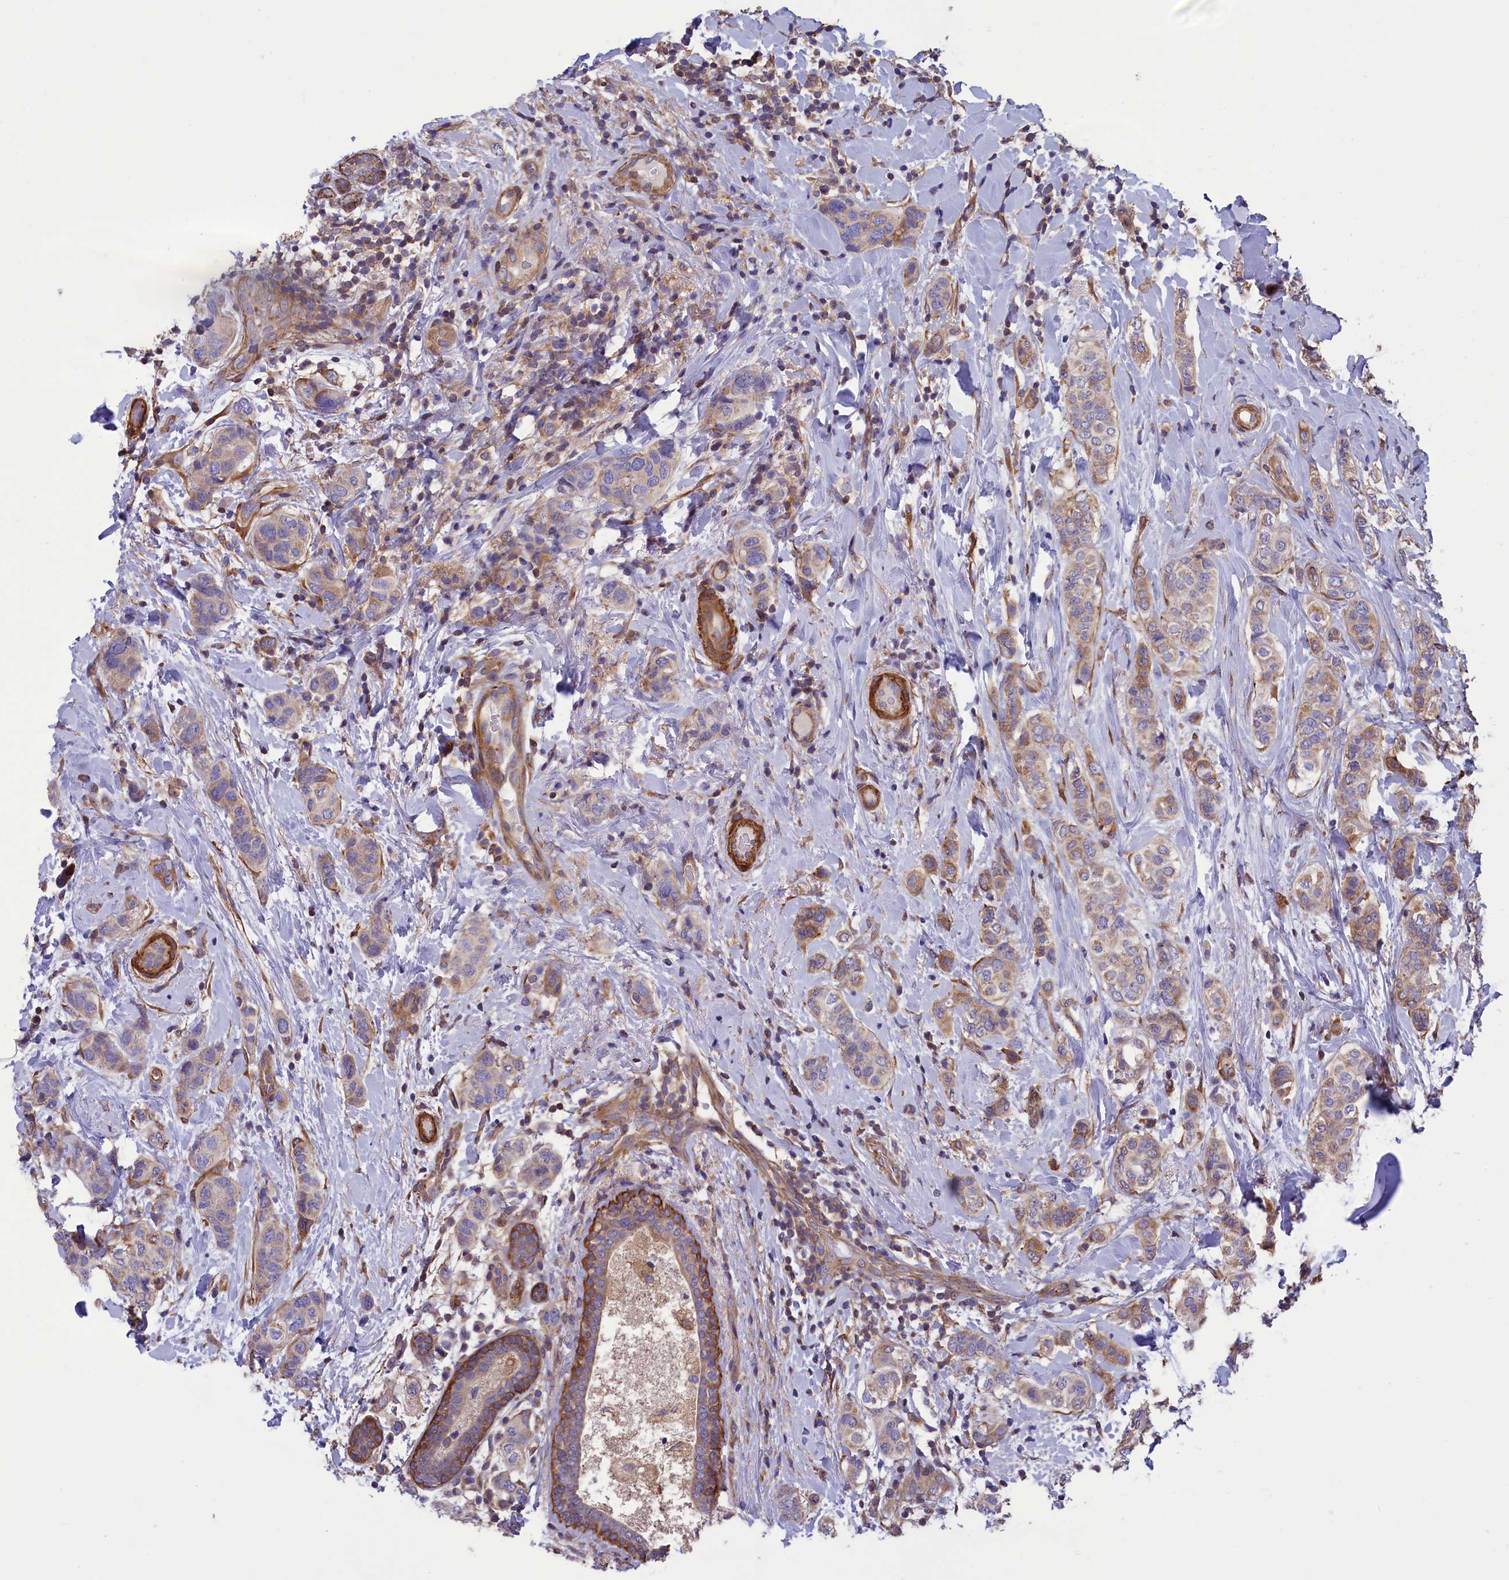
{"staining": {"intensity": "moderate", "quantity": "<25%", "location": "cytoplasmic/membranous"}, "tissue": "breast cancer", "cell_type": "Tumor cells", "image_type": "cancer", "snomed": [{"axis": "morphology", "description": "Lobular carcinoma"}, {"axis": "topography", "description": "Breast"}], "caption": "Human breast lobular carcinoma stained with a brown dye reveals moderate cytoplasmic/membranous positive staining in about <25% of tumor cells.", "gene": "AMDHD2", "patient": {"sex": "female", "age": 51}}